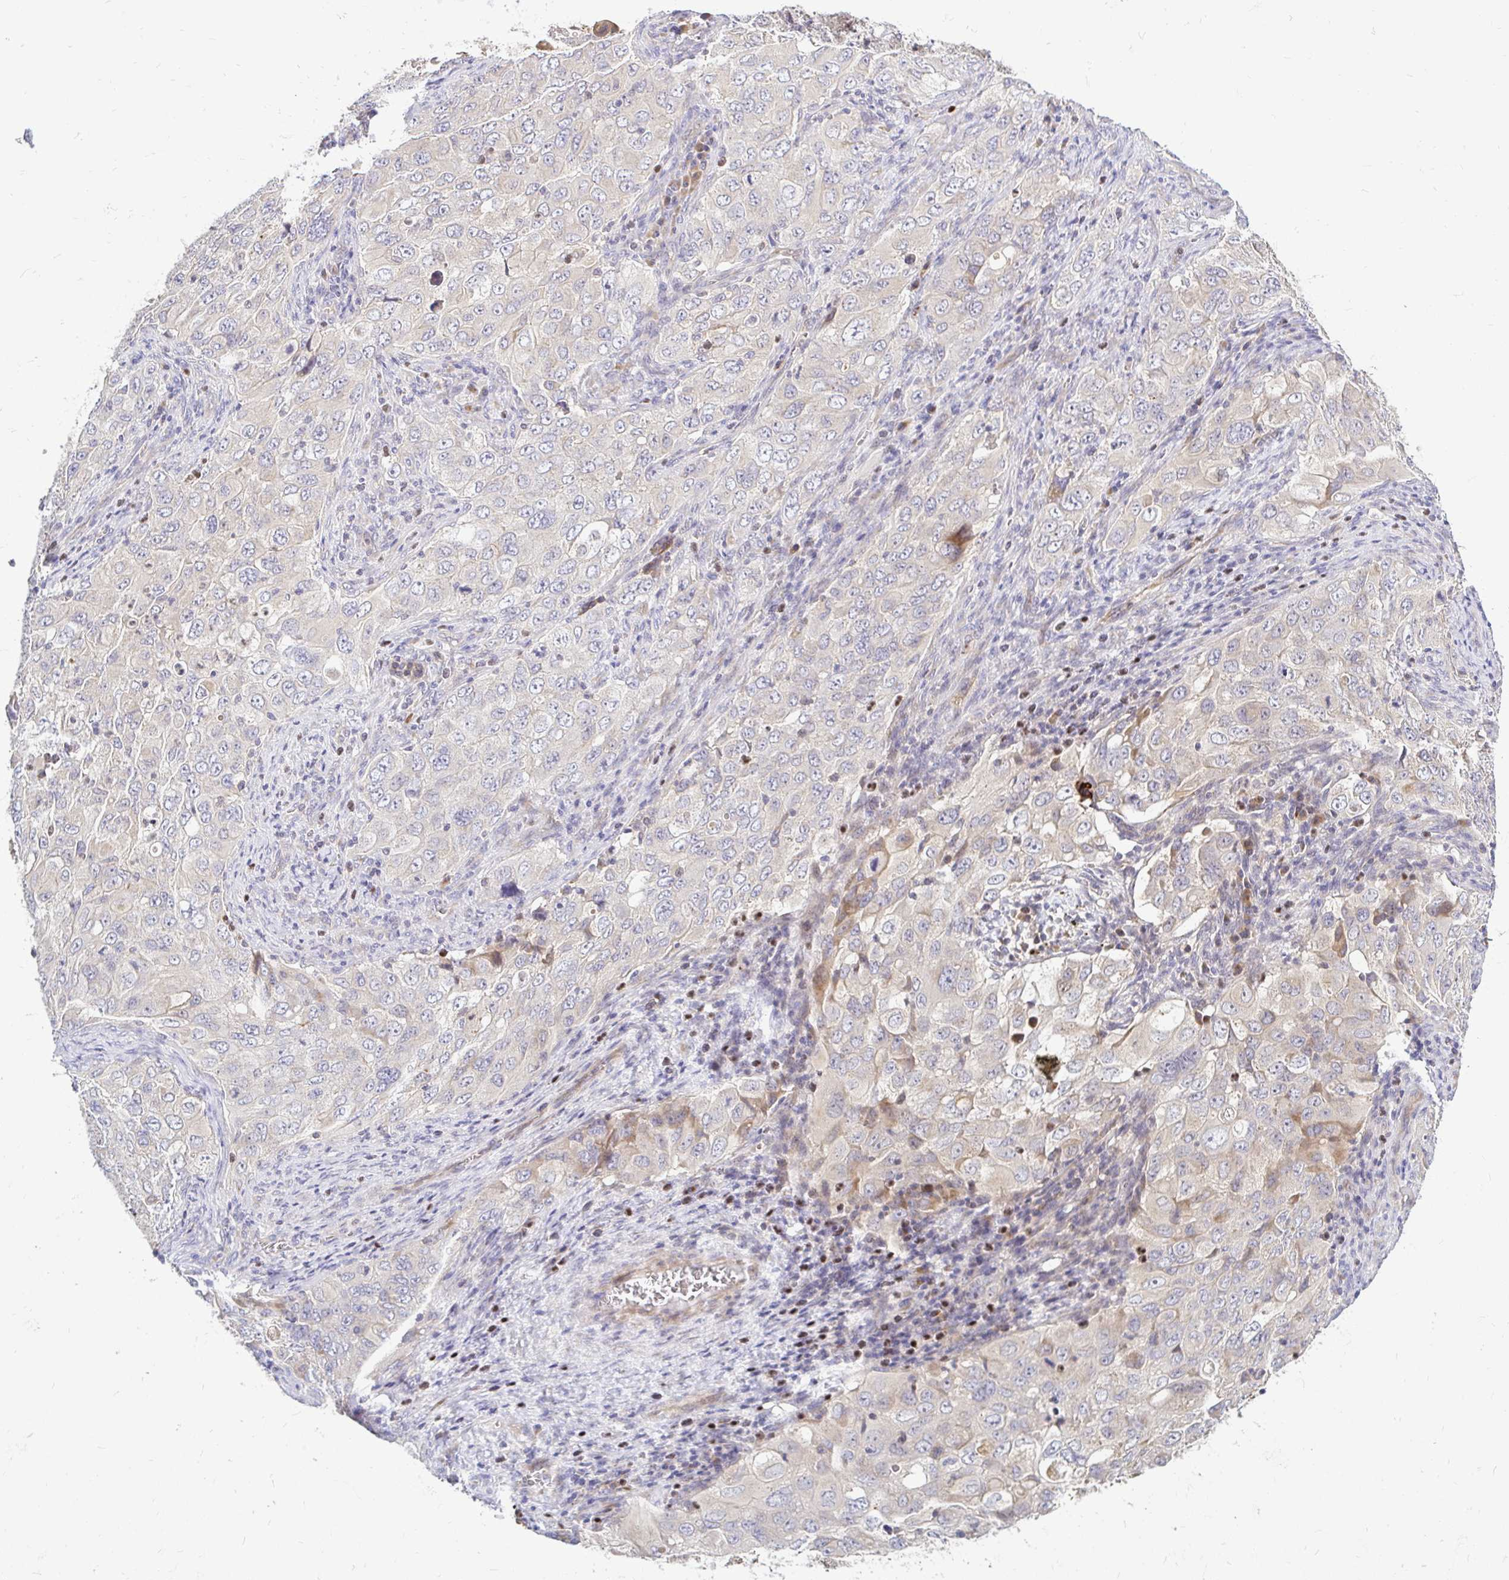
{"staining": {"intensity": "moderate", "quantity": "<25%", "location": "cytoplasmic/membranous"}, "tissue": "lung cancer", "cell_type": "Tumor cells", "image_type": "cancer", "snomed": [{"axis": "morphology", "description": "Adenocarcinoma, NOS"}, {"axis": "morphology", "description": "Adenocarcinoma, metastatic, NOS"}, {"axis": "topography", "description": "Lymph node"}, {"axis": "topography", "description": "Lung"}], "caption": "Immunohistochemical staining of human lung cancer (metastatic adenocarcinoma) displays low levels of moderate cytoplasmic/membranous protein staining in approximately <25% of tumor cells.", "gene": "ARHGEF37", "patient": {"sex": "female", "age": 42}}